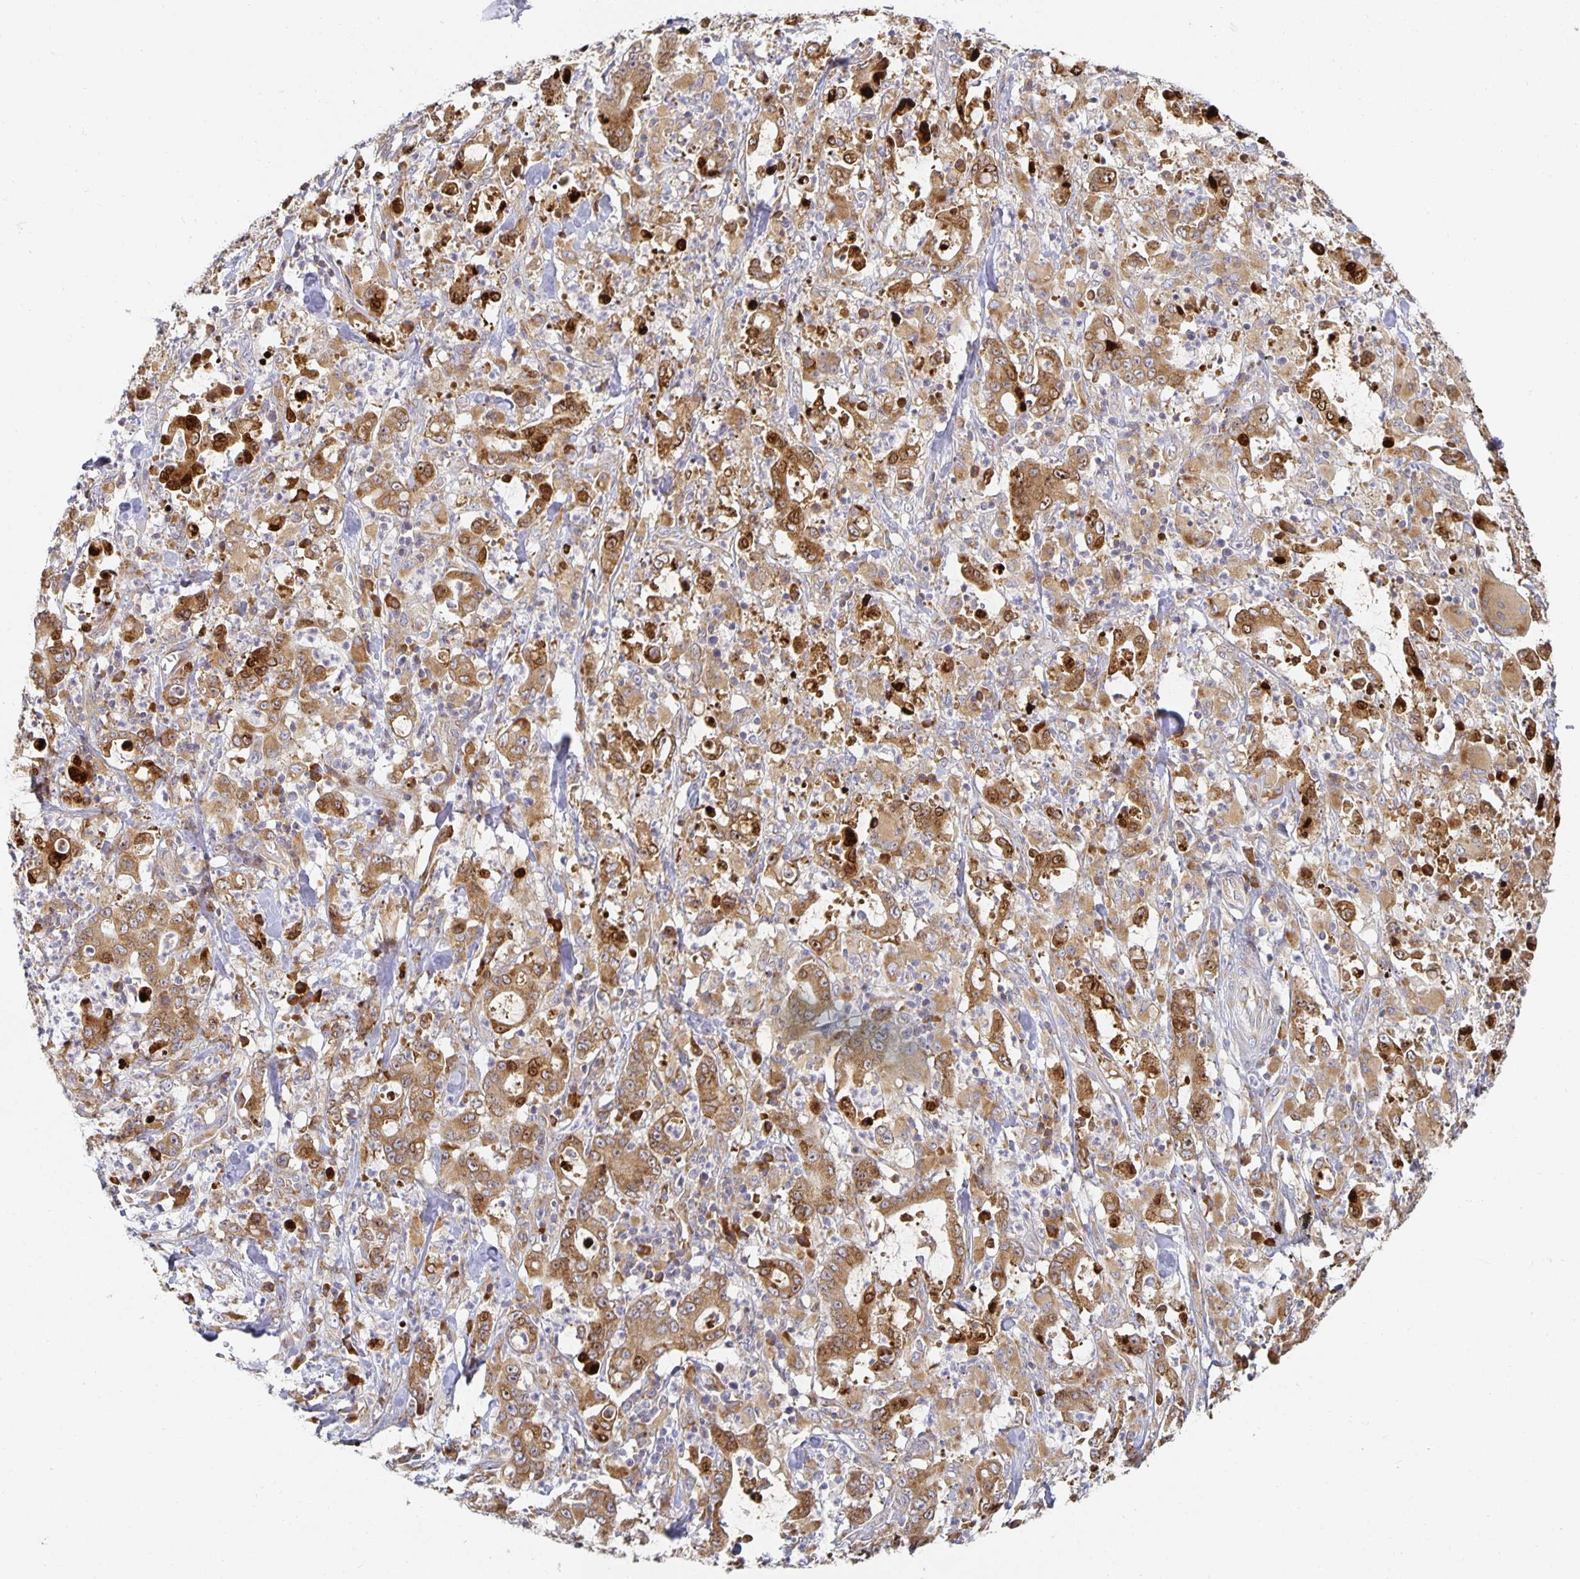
{"staining": {"intensity": "moderate", "quantity": ">75%", "location": "cytoplasmic/membranous"}, "tissue": "stomach cancer", "cell_type": "Tumor cells", "image_type": "cancer", "snomed": [{"axis": "morphology", "description": "Adenocarcinoma, NOS"}, {"axis": "topography", "description": "Stomach, upper"}], "caption": "Protein analysis of adenocarcinoma (stomach) tissue exhibits moderate cytoplasmic/membranous expression in about >75% of tumor cells. (Stains: DAB in brown, nuclei in blue, Microscopy: brightfield microscopy at high magnification).", "gene": "NOMO1", "patient": {"sex": "male", "age": 68}}